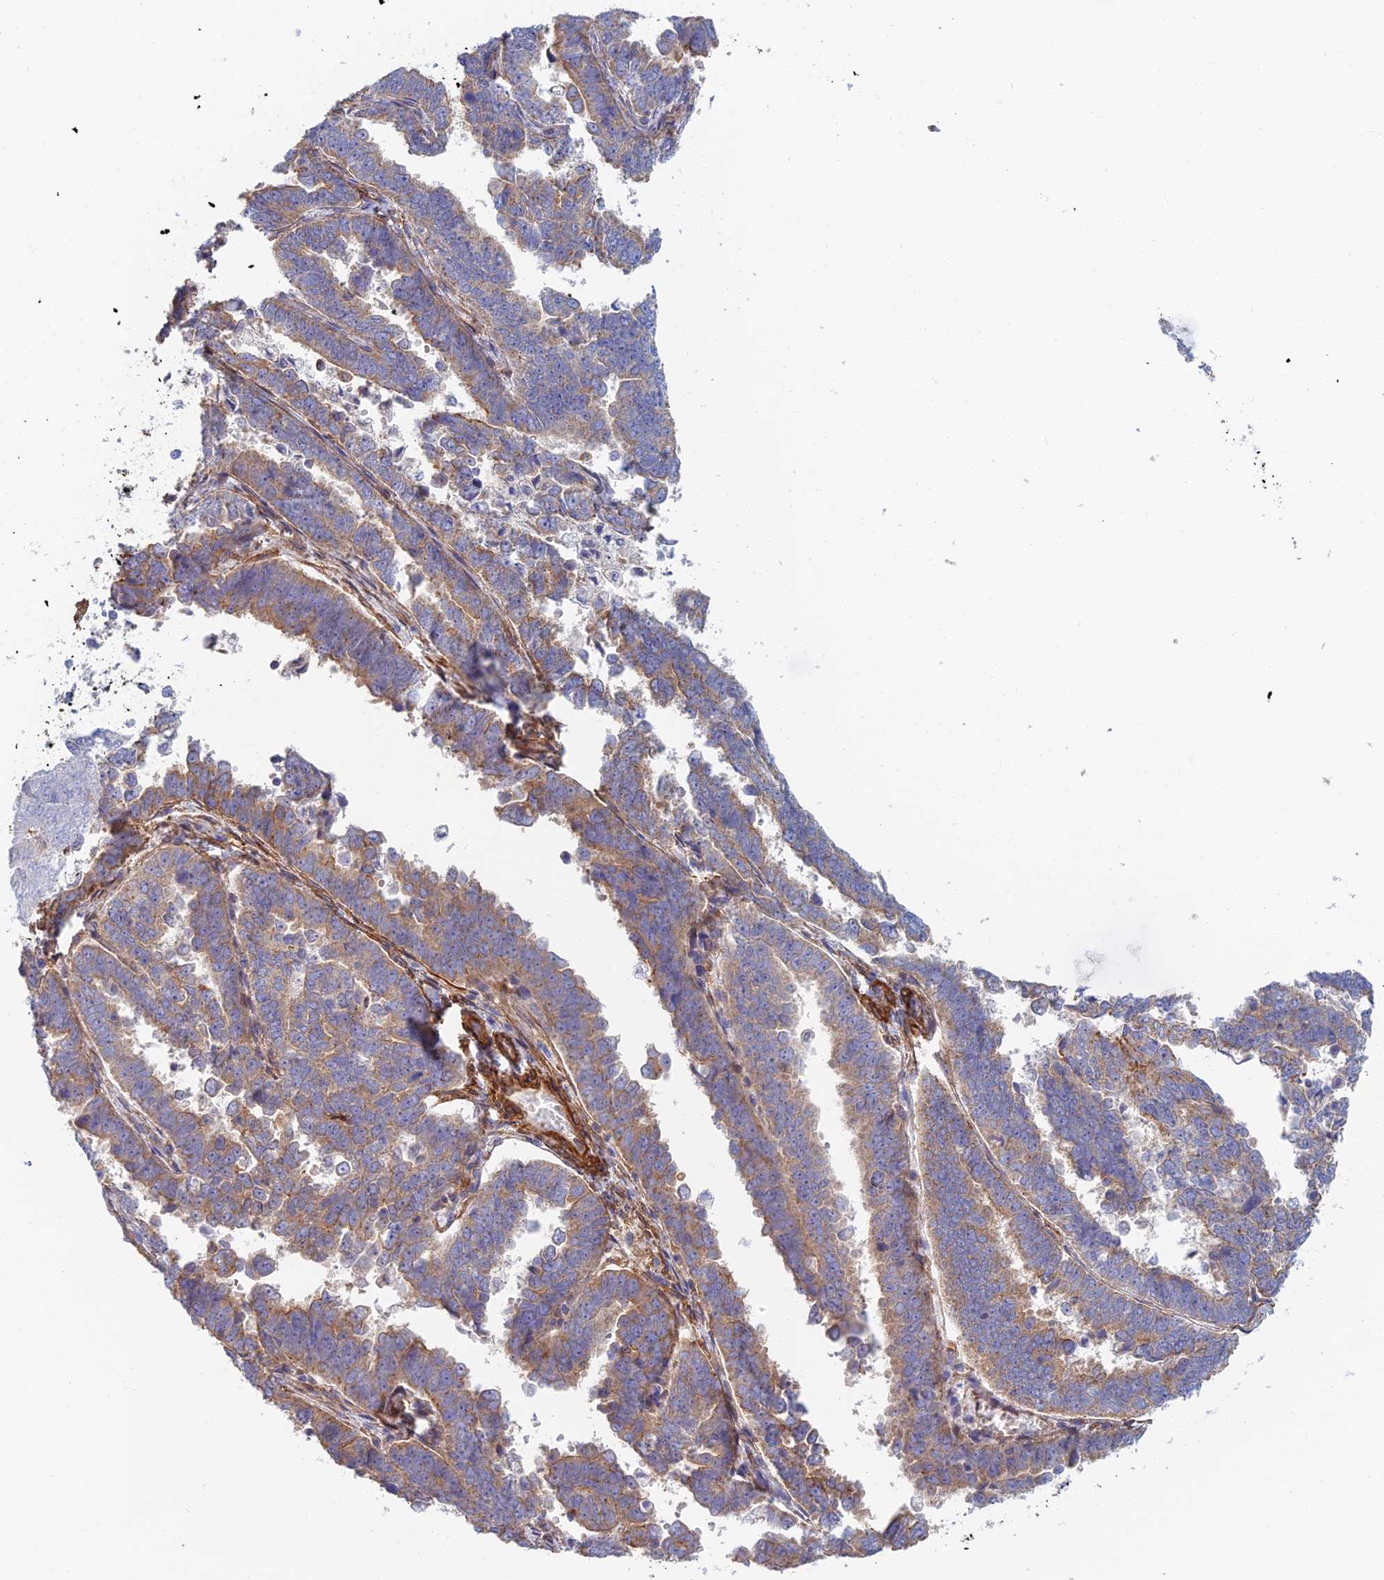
{"staining": {"intensity": "moderate", "quantity": "25%-75%", "location": "cytoplasmic/membranous"}, "tissue": "endometrial cancer", "cell_type": "Tumor cells", "image_type": "cancer", "snomed": [{"axis": "morphology", "description": "Adenocarcinoma, NOS"}, {"axis": "topography", "description": "Endometrium"}], "caption": "Human endometrial cancer stained with a protein marker exhibits moderate staining in tumor cells.", "gene": "PAK4", "patient": {"sex": "female", "age": 75}}